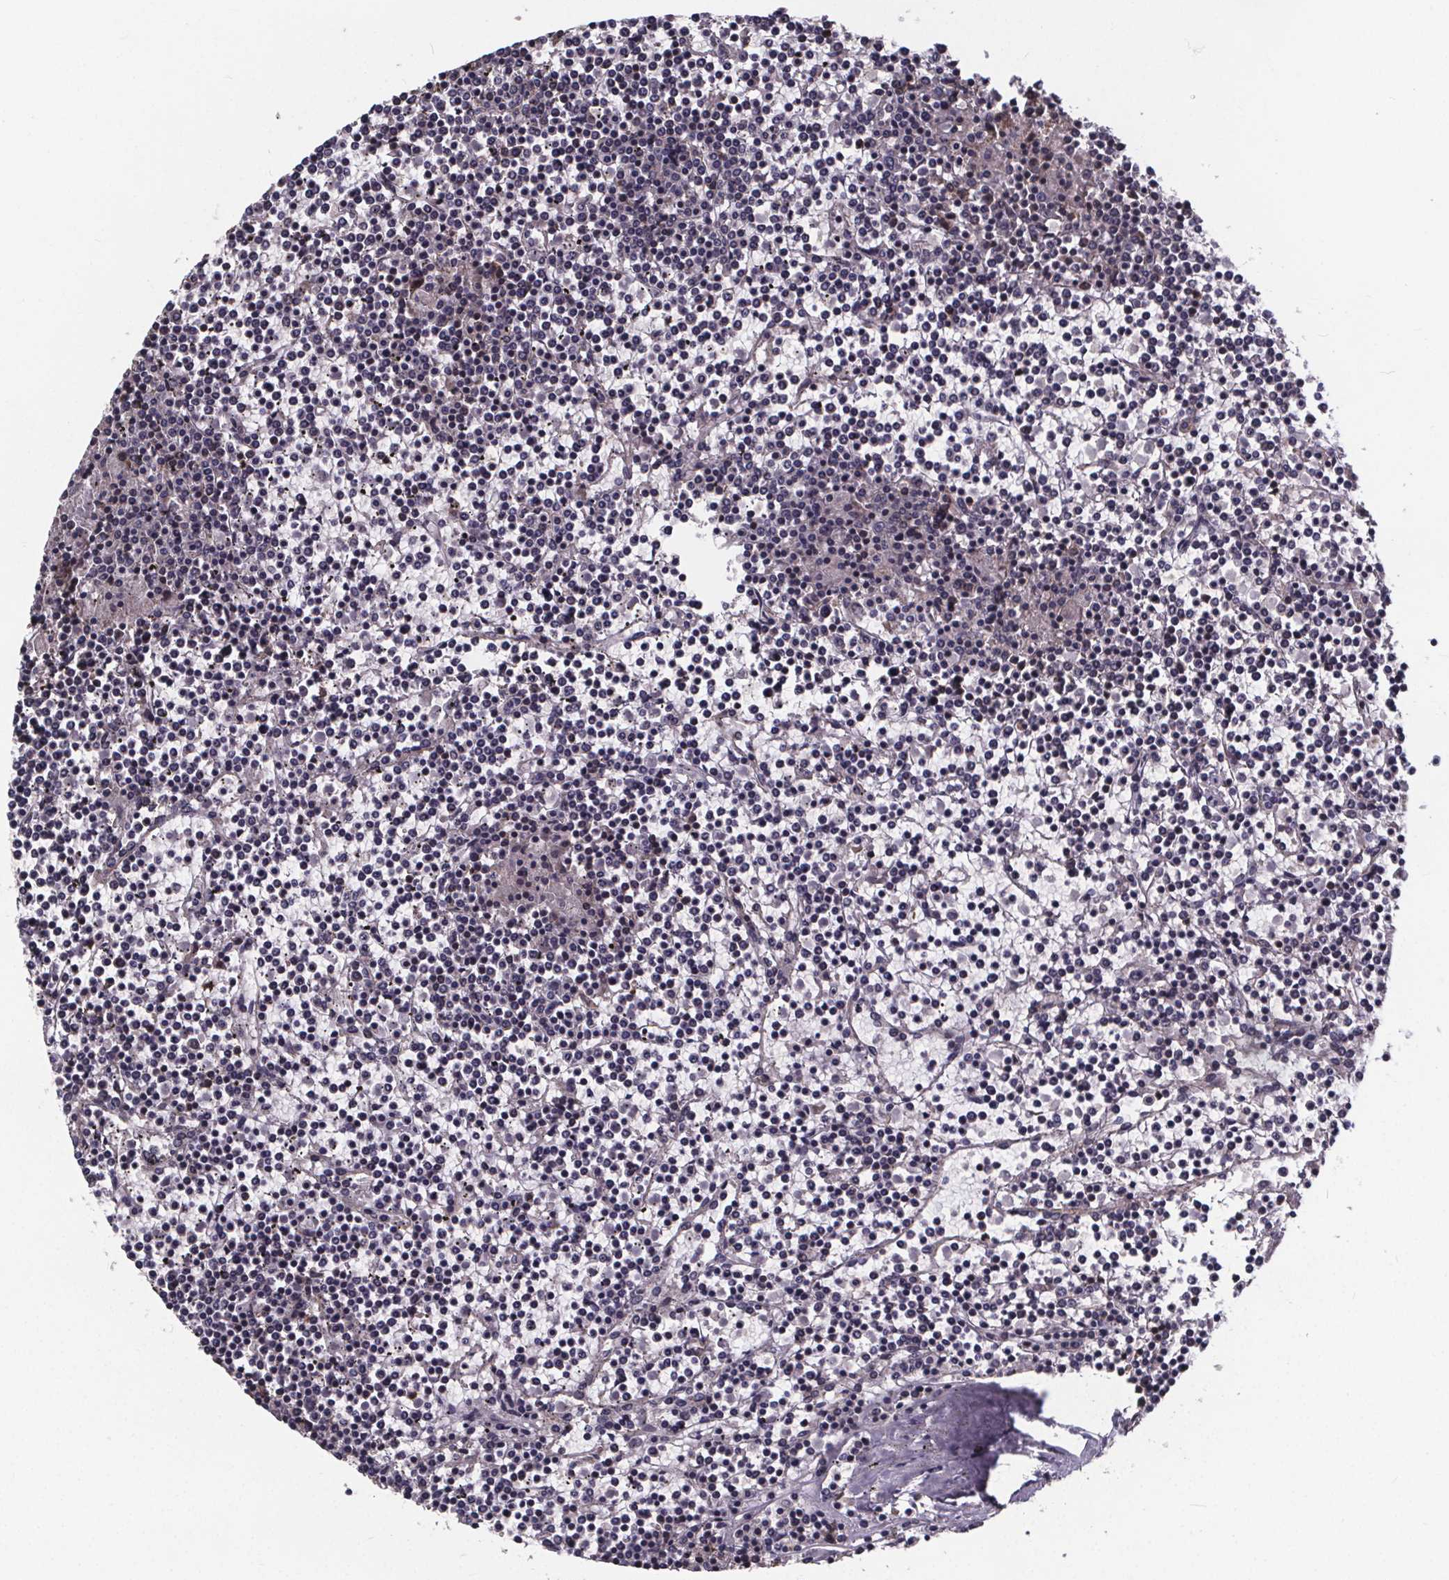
{"staining": {"intensity": "negative", "quantity": "none", "location": "none"}, "tissue": "lymphoma", "cell_type": "Tumor cells", "image_type": "cancer", "snomed": [{"axis": "morphology", "description": "Malignant lymphoma, non-Hodgkin's type, Low grade"}, {"axis": "topography", "description": "Spleen"}], "caption": "The IHC histopathology image has no significant staining in tumor cells of malignant lymphoma, non-Hodgkin's type (low-grade) tissue.", "gene": "YME1L1", "patient": {"sex": "female", "age": 19}}